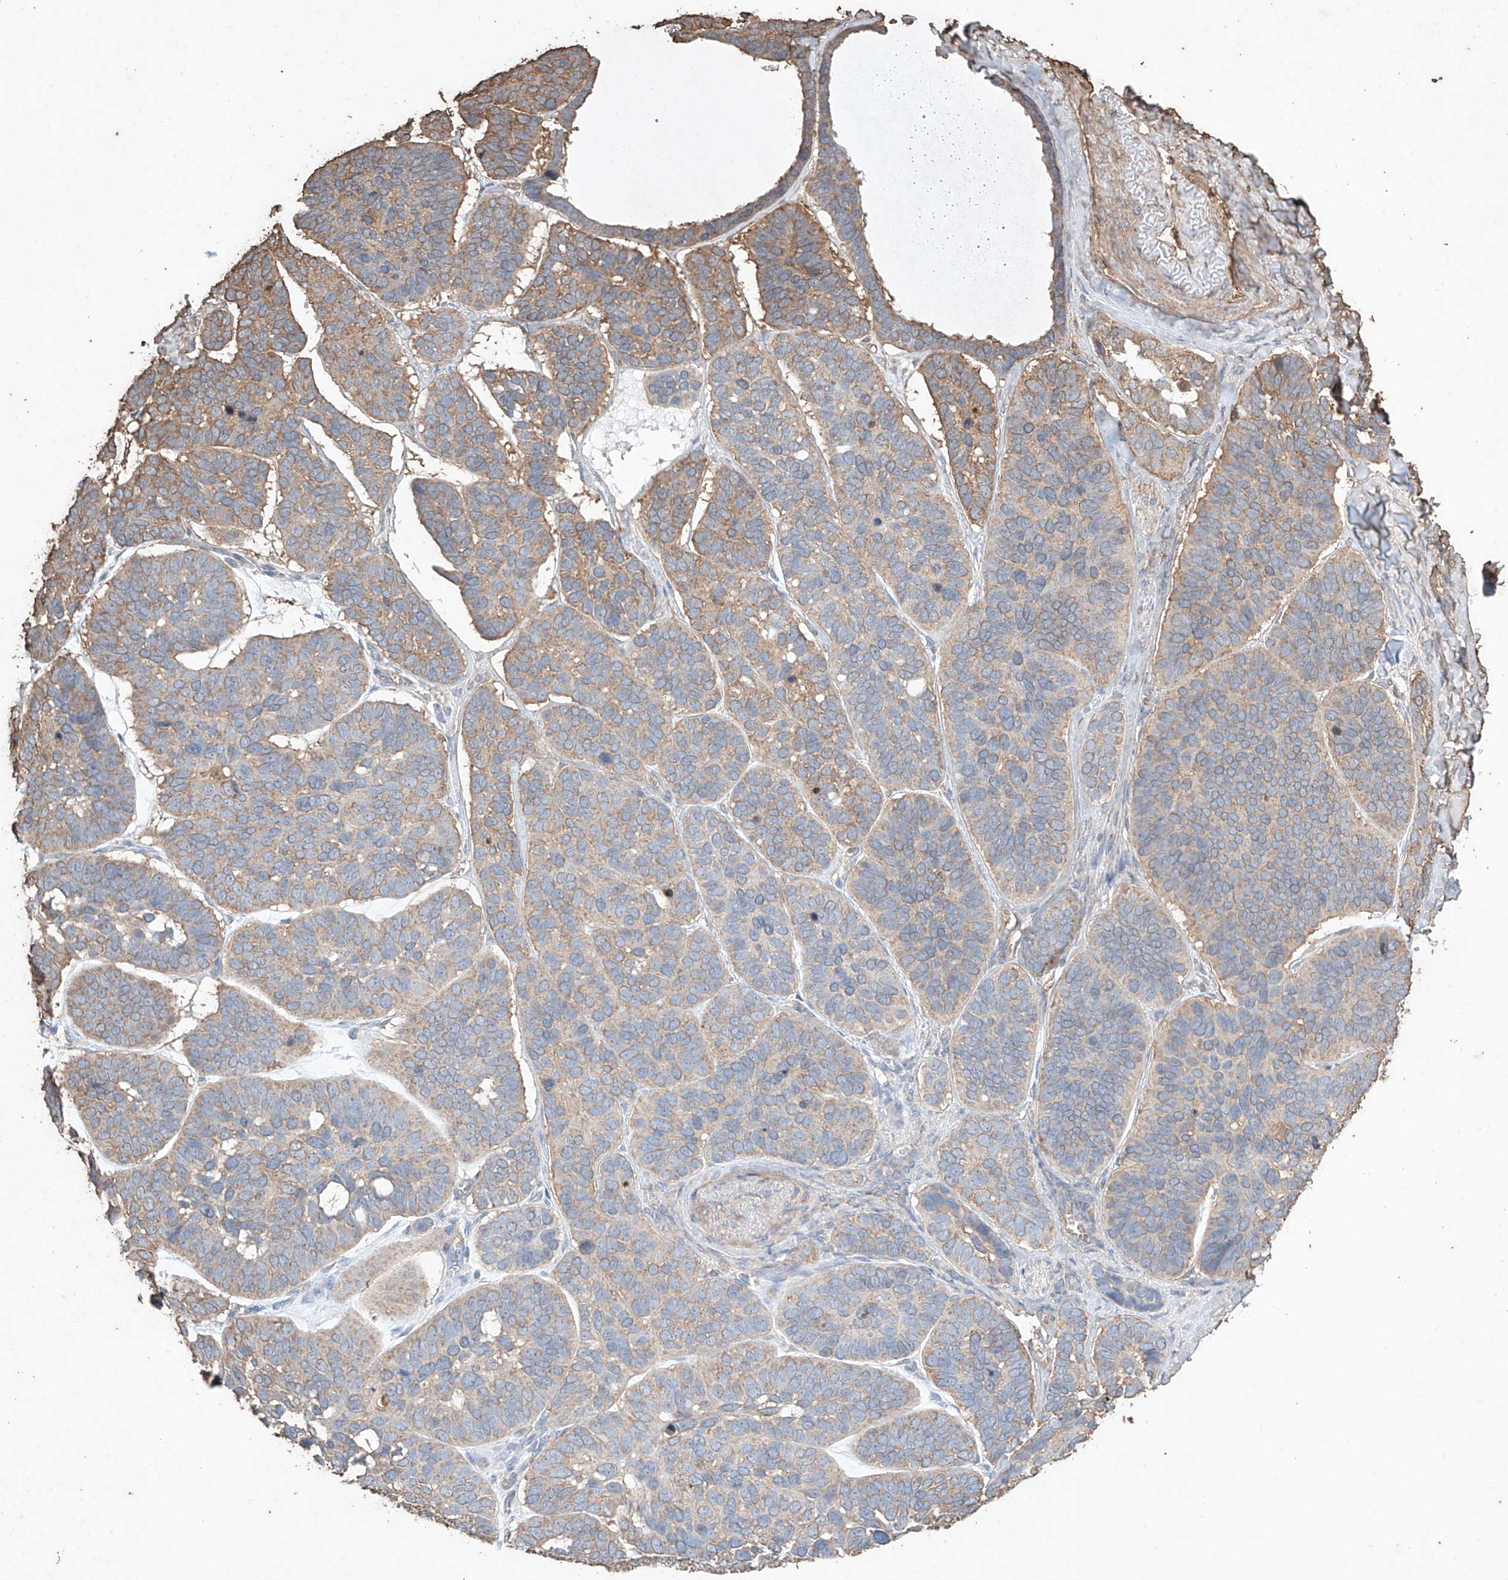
{"staining": {"intensity": "weak", "quantity": "25%-75%", "location": "cytoplasmic/membranous"}, "tissue": "skin cancer", "cell_type": "Tumor cells", "image_type": "cancer", "snomed": [{"axis": "morphology", "description": "Basal cell carcinoma"}, {"axis": "topography", "description": "Skin"}], "caption": "Skin basal cell carcinoma stained for a protein exhibits weak cytoplasmic/membranous positivity in tumor cells. The staining was performed using DAB (3,3'-diaminobenzidine) to visualize the protein expression in brown, while the nuclei were stained in blue with hematoxylin (Magnification: 20x).", "gene": "M6PR", "patient": {"sex": "male", "age": 62}}